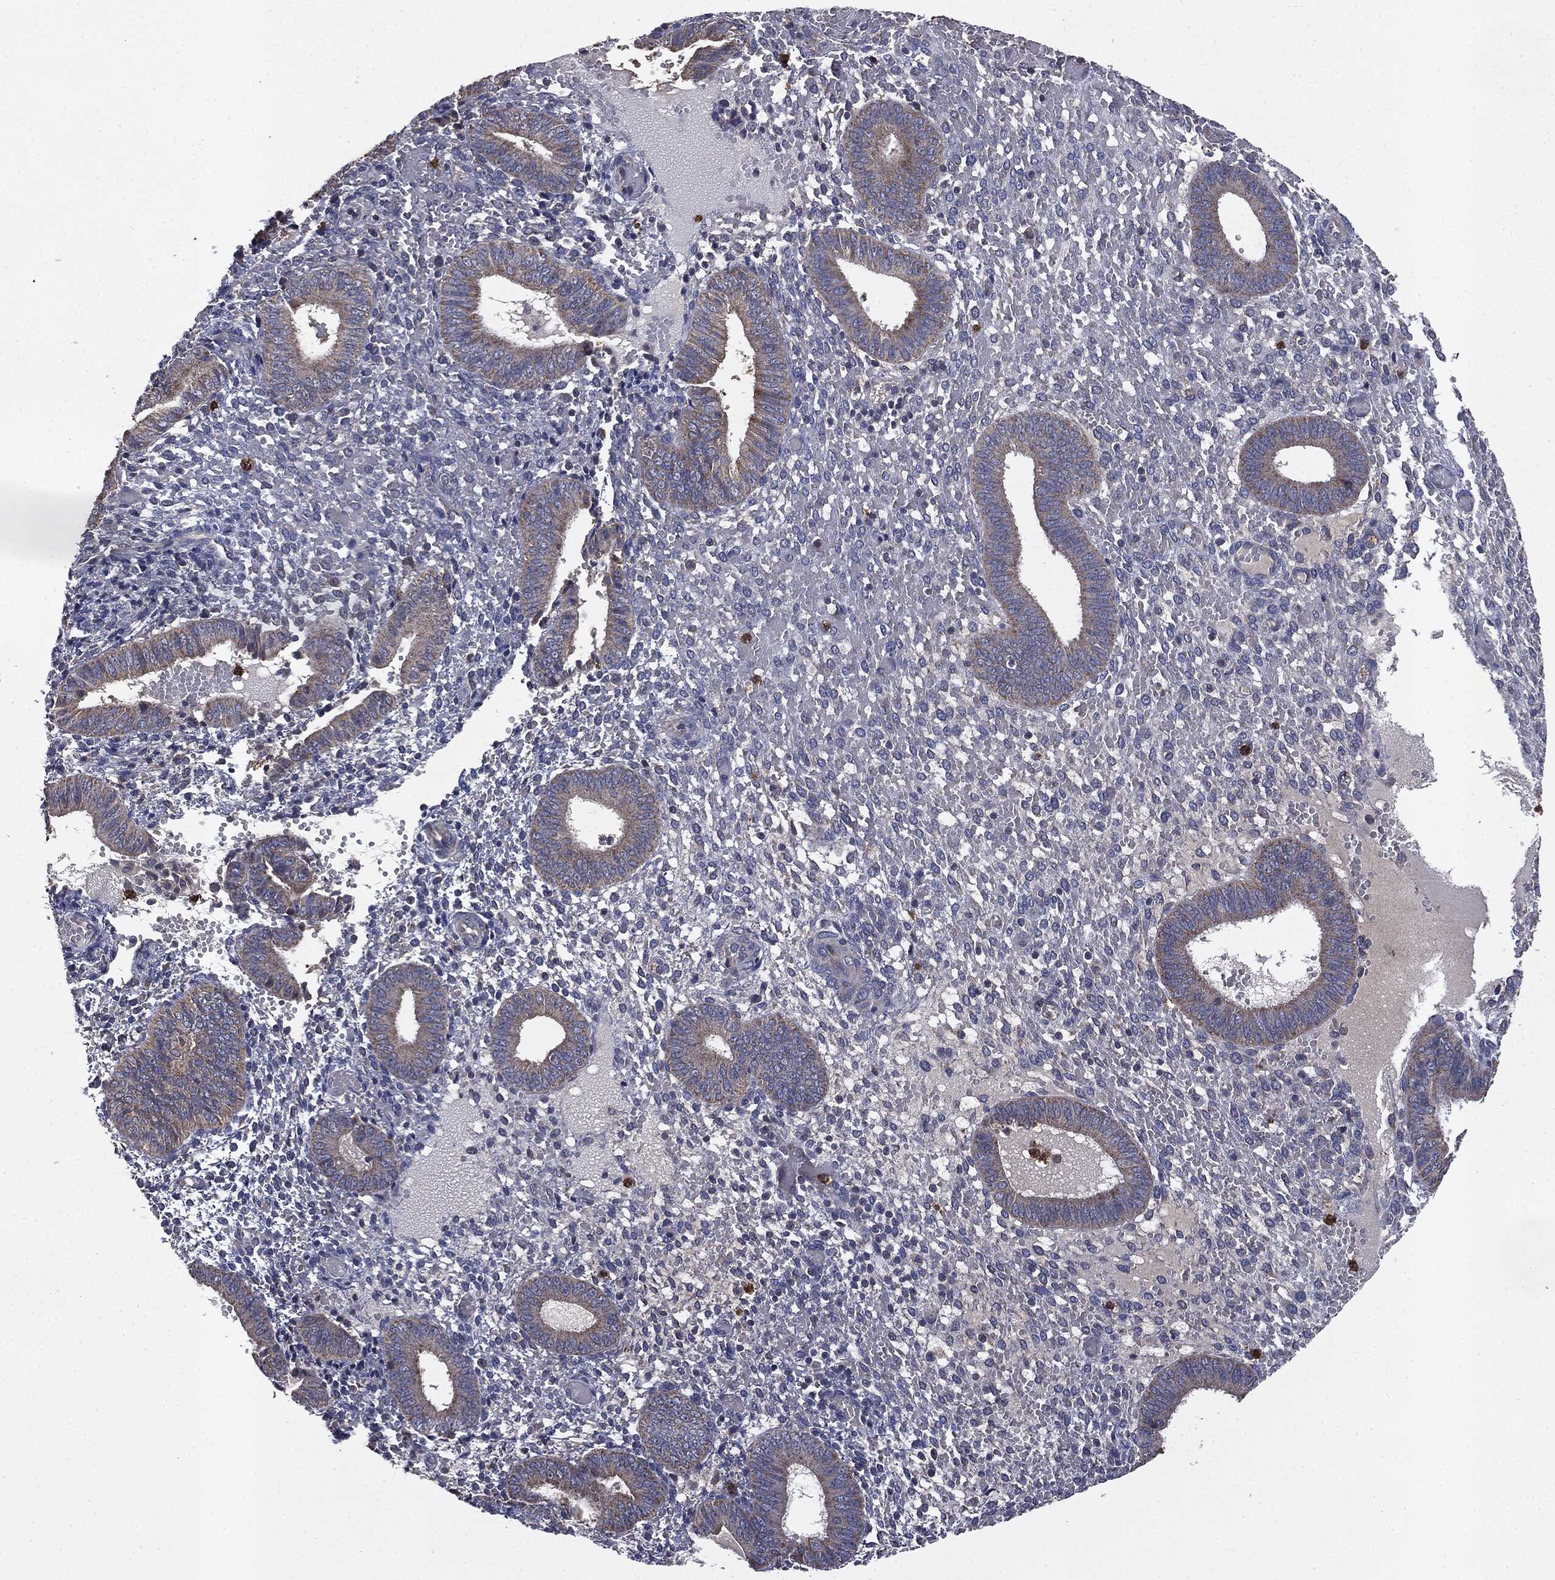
{"staining": {"intensity": "negative", "quantity": "none", "location": "none"}, "tissue": "endometrium", "cell_type": "Cells in endometrial stroma", "image_type": "normal", "snomed": [{"axis": "morphology", "description": "Normal tissue, NOS"}, {"axis": "topography", "description": "Endometrium"}], "caption": "Immunohistochemistry (IHC) image of normal endometrium stained for a protein (brown), which exhibits no staining in cells in endometrial stroma.", "gene": "MAPK6", "patient": {"sex": "female", "age": 42}}